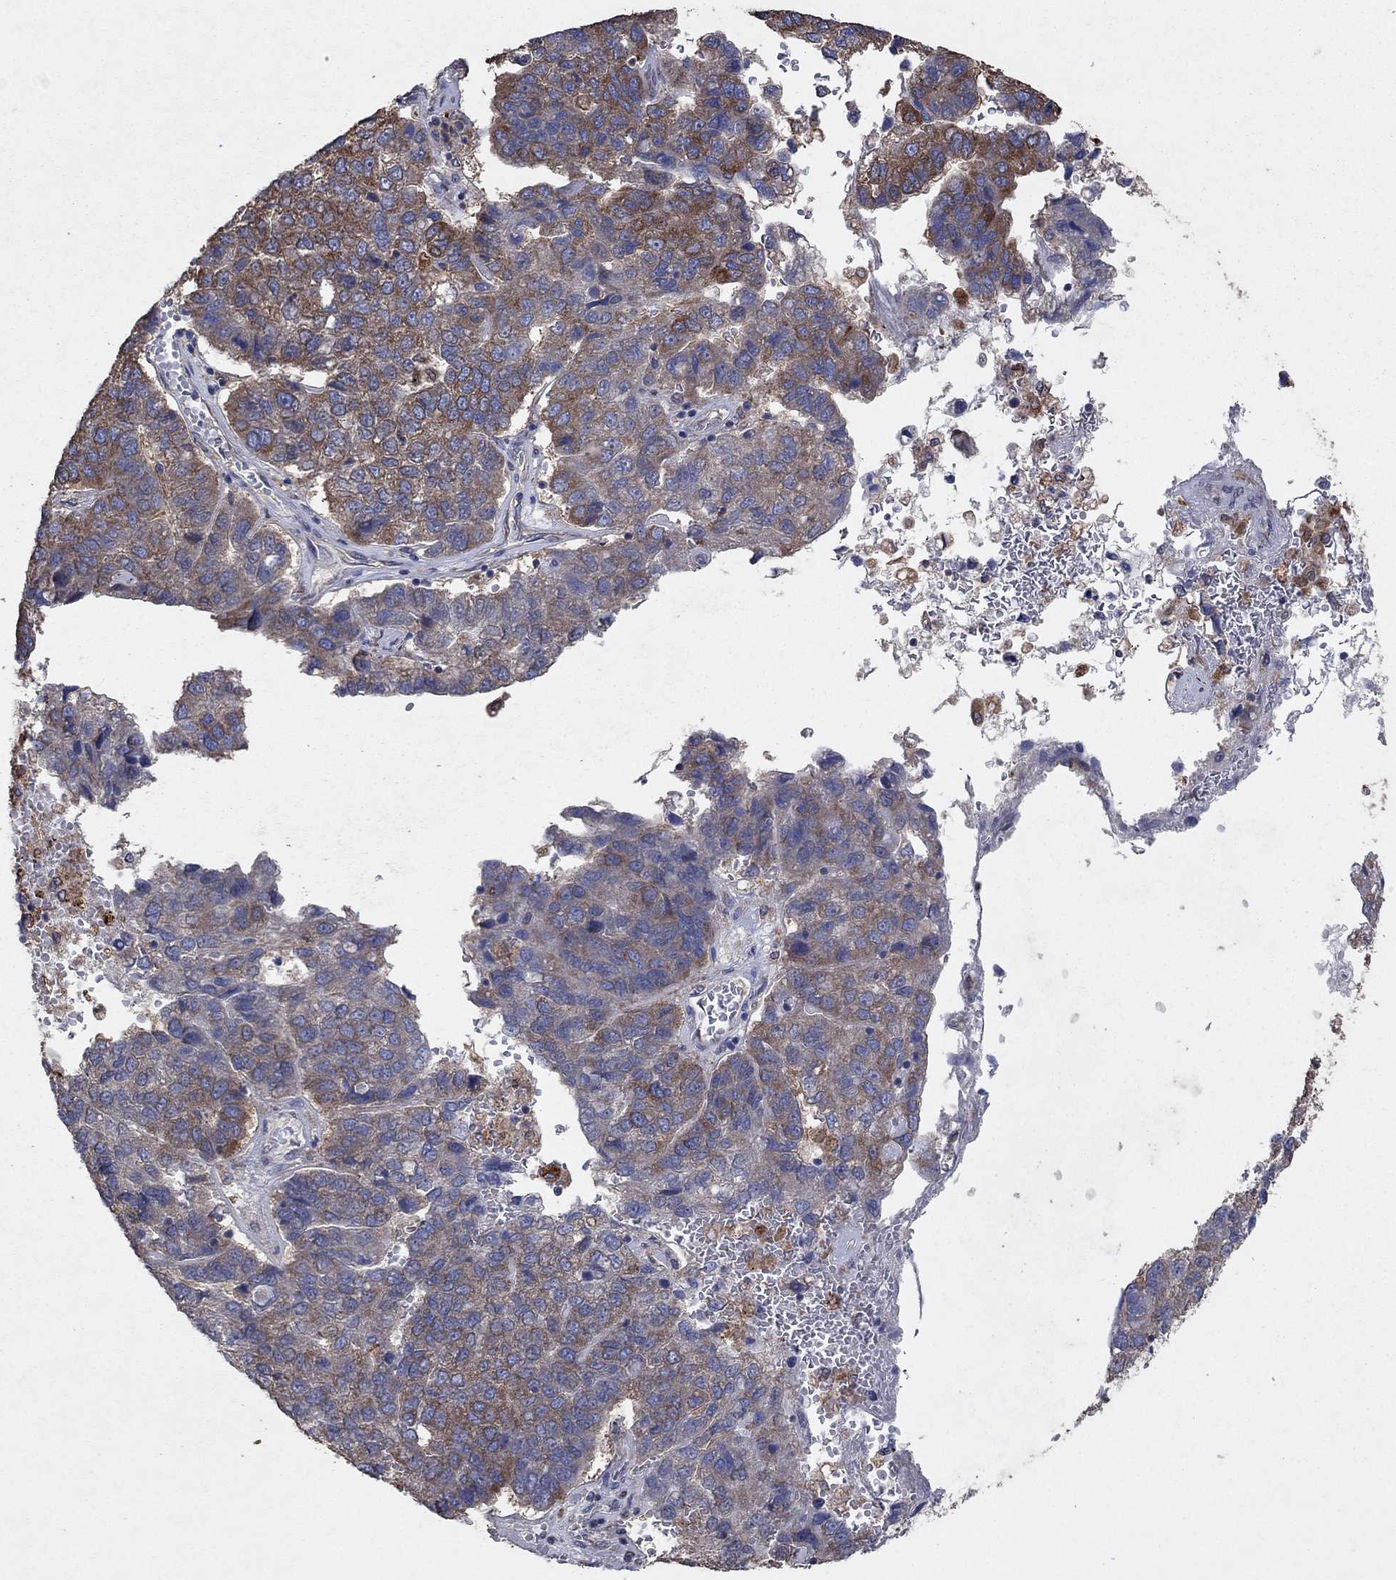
{"staining": {"intensity": "moderate", "quantity": ">75%", "location": "cytoplasmic/membranous"}, "tissue": "pancreatic cancer", "cell_type": "Tumor cells", "image_type": "cancer", "snomed": [{"axis": "morphology", "description": "Adenocarcinoma, NOS"}, {"axis": "topography", "description": "Pancreas"}], "caption": "A brown stain labels moderate cytoplasmic/membranous staining of a protein in human pancreatic cancer tumor cells. Ihc stains the protein of interest in brown and the nuclei are stained blue.", "gene": "NCEH1", "patient": {"sex": "female", "age": 61}}